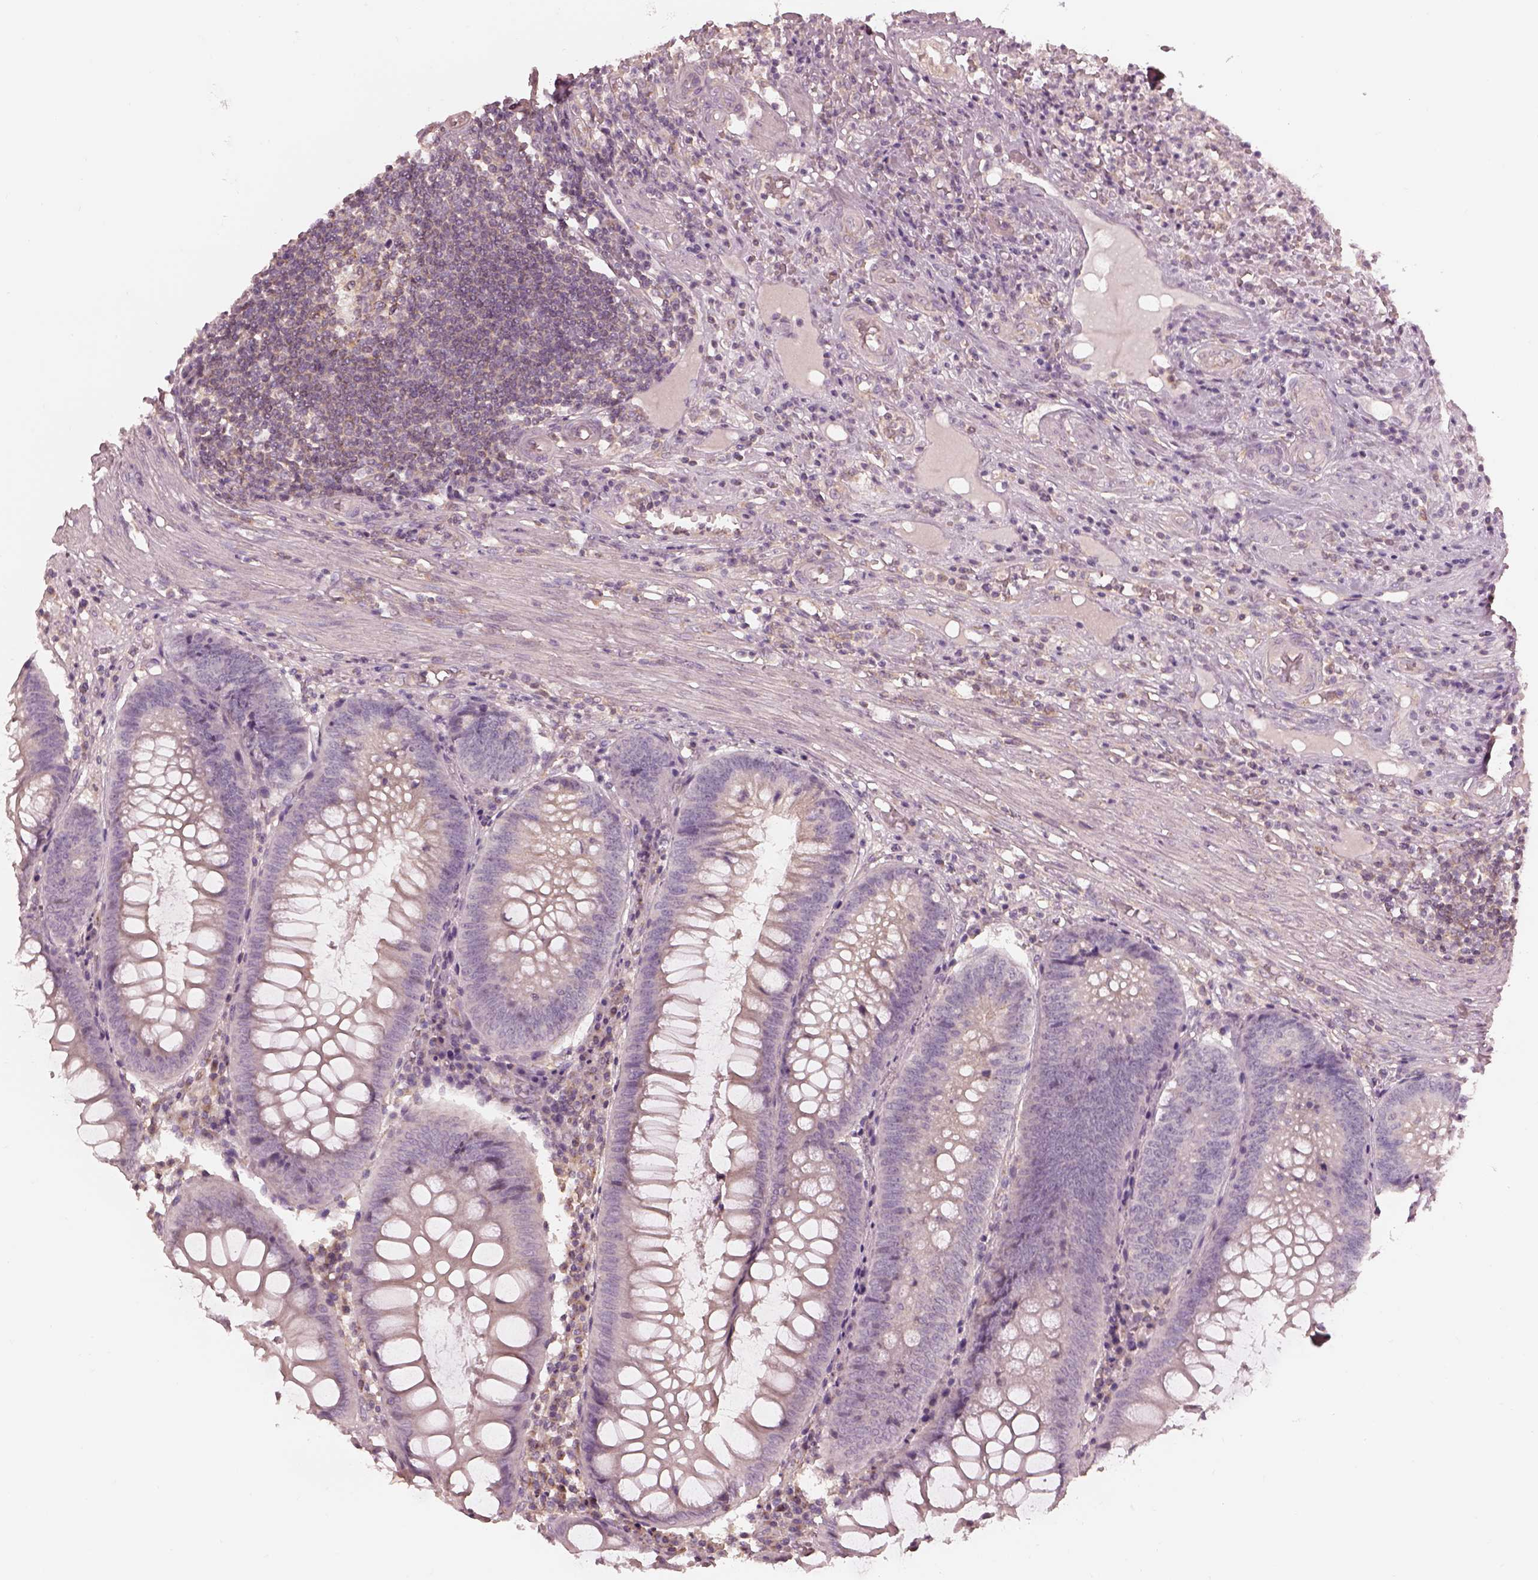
{"staining": {"intensity": "negative", "quantity": "none", "location": "none"}, "tissue": "appendix", "cell_type": "Glandular cells", "image_type": "normal", "snomed": [{"axis": "morphology", "description": "Normal tissue, NOS"}, {"axis": "morphology", "description": "Inflammation, NOS"}, {"axis": "topography", "description": "Appendix"}], "caption": "A photomicrograph of appendix stained for a protein shows no brown staining in glandular cells. Nuclei are stained in blue.", "gene": "PRKACG", "patient": {"sex": "male", "age": 16}}